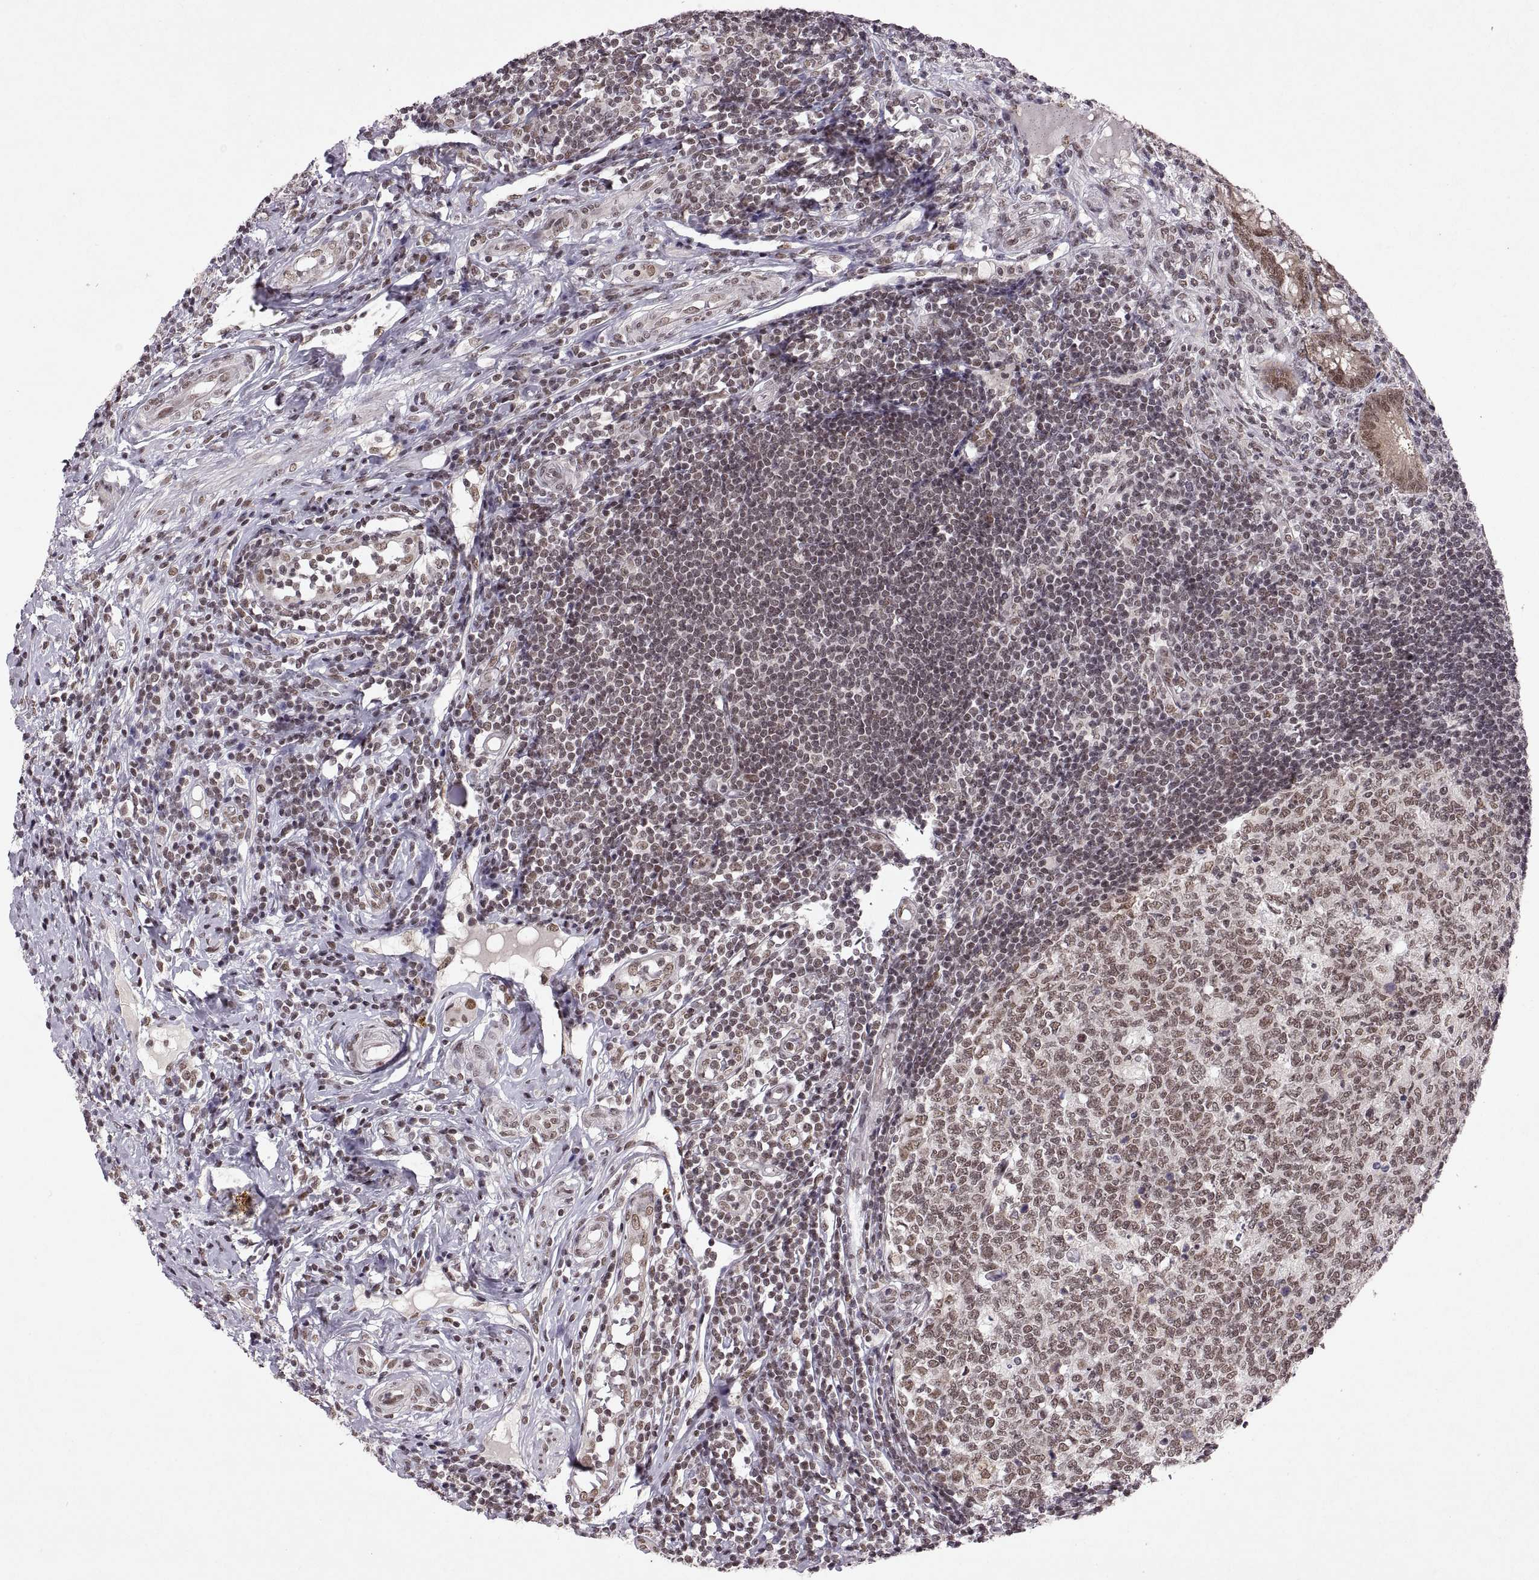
{"staining": {"intensity": "strong", "quantity": ">75%", "location": "cytoplasmic/membranous,nuclear"}, "tissue": "appendix", "cell_type": "Glandular cells", "image_type": "normal", "snomed": [{"axis": "morphology", "description": "Normal tissue, NOS"}, {"axis": "morphology", "description": "Inflammation, NOS"}, {"axis": "topography", "description": "Appendix"}], "caption": "Human appendix stained with a protein marker shows strong staining in glandular cells.", "gene": "MT1E", "patient": {"sex": "male", "age": 16}}